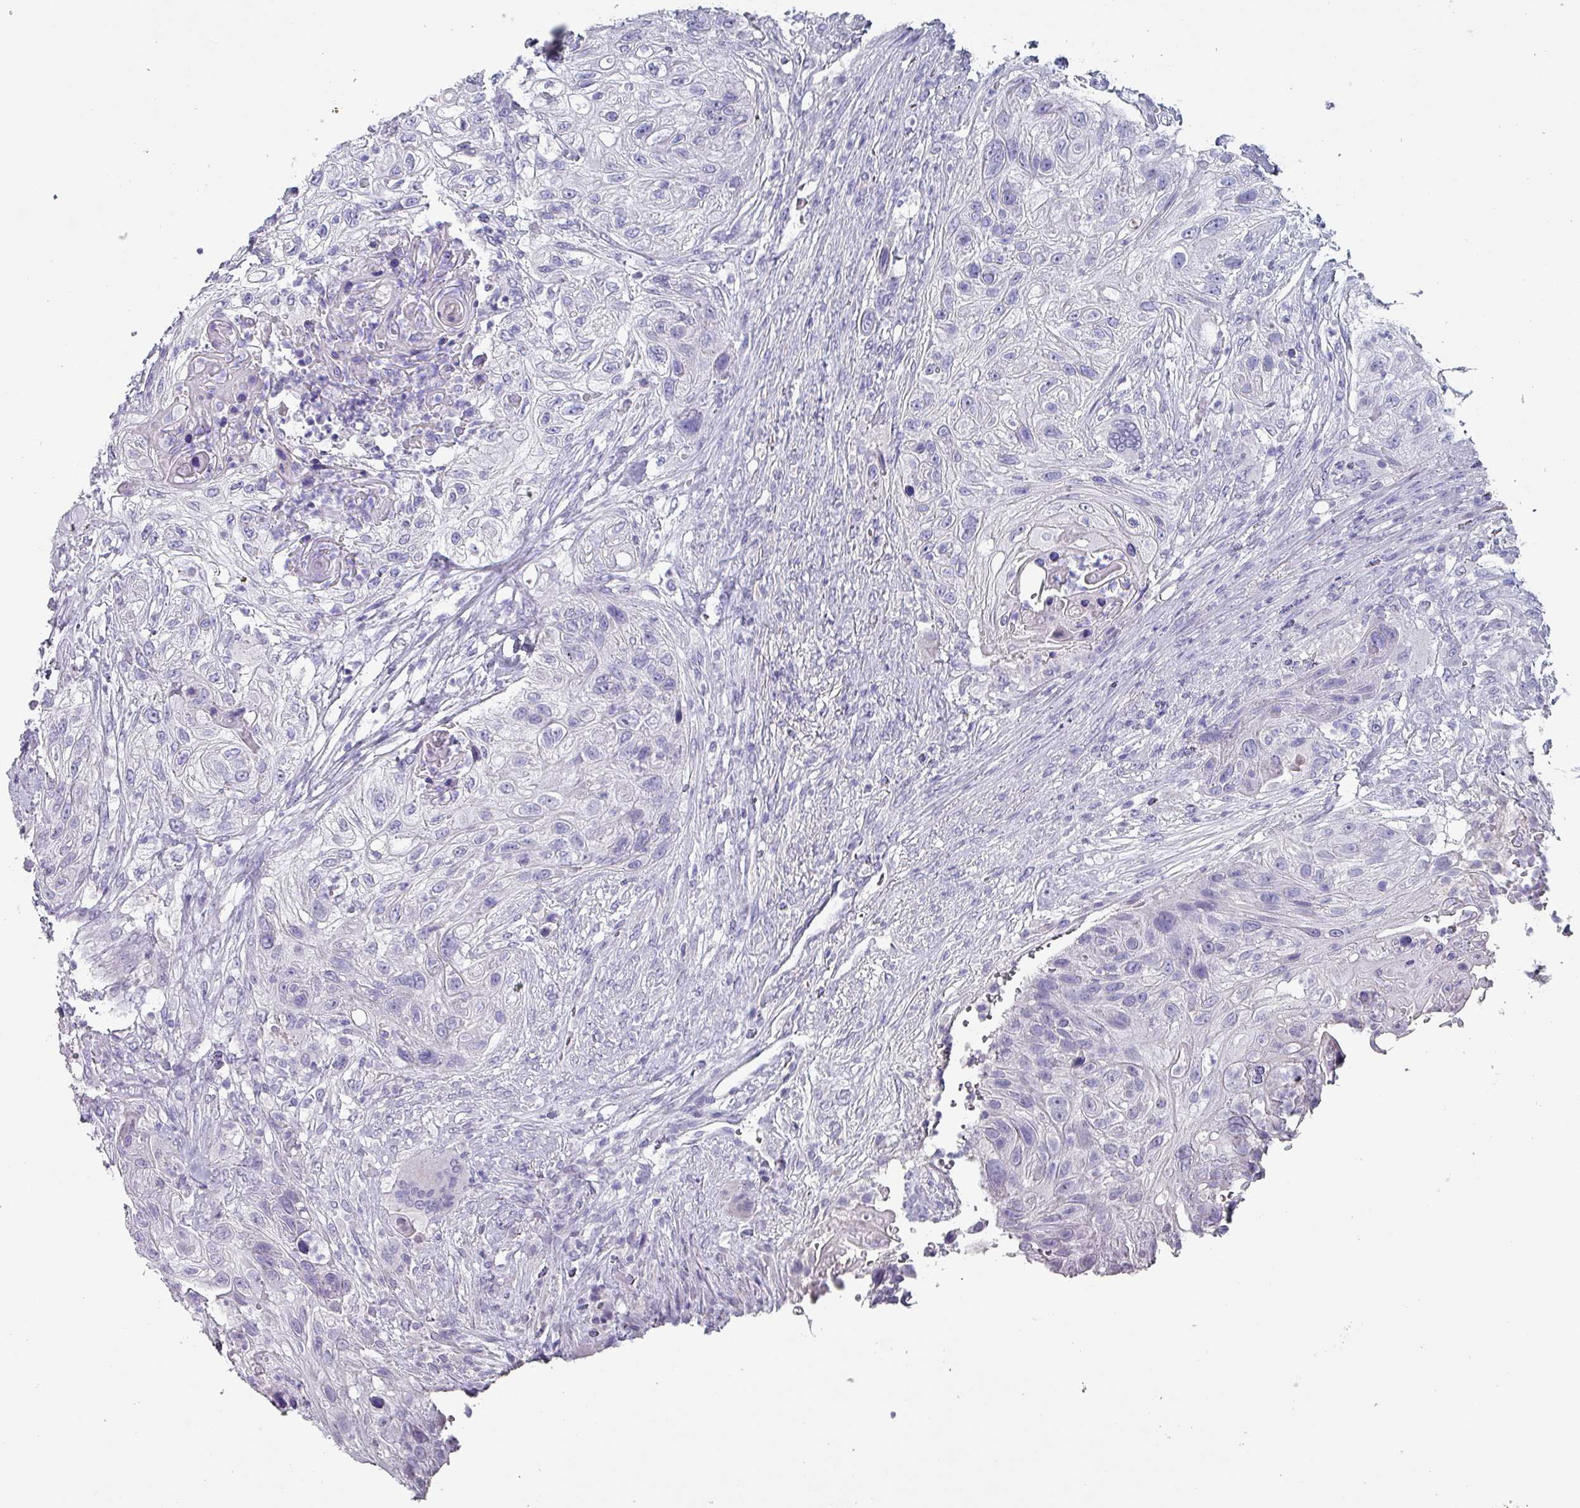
{"staining": {"intensity": "negative", "quantity": "none", "location": "none"}, "tissue": "urothelial cancer", "cell_type": "Tumor cells", "image_type": "cancer", "snomed": [{"axis": "morphology", "description": "Urothelial carcinoma, High grade"}, {"axis": "topography", "description": "Urinary bladder"}], "caption": "This is an immunohistochemistry (IHC) photomicrograph of human urothelial cancer. There is no staining in tumor cells.", "gene": "INS-IGF2", "patient": {"sex": "female", "age": 60}}